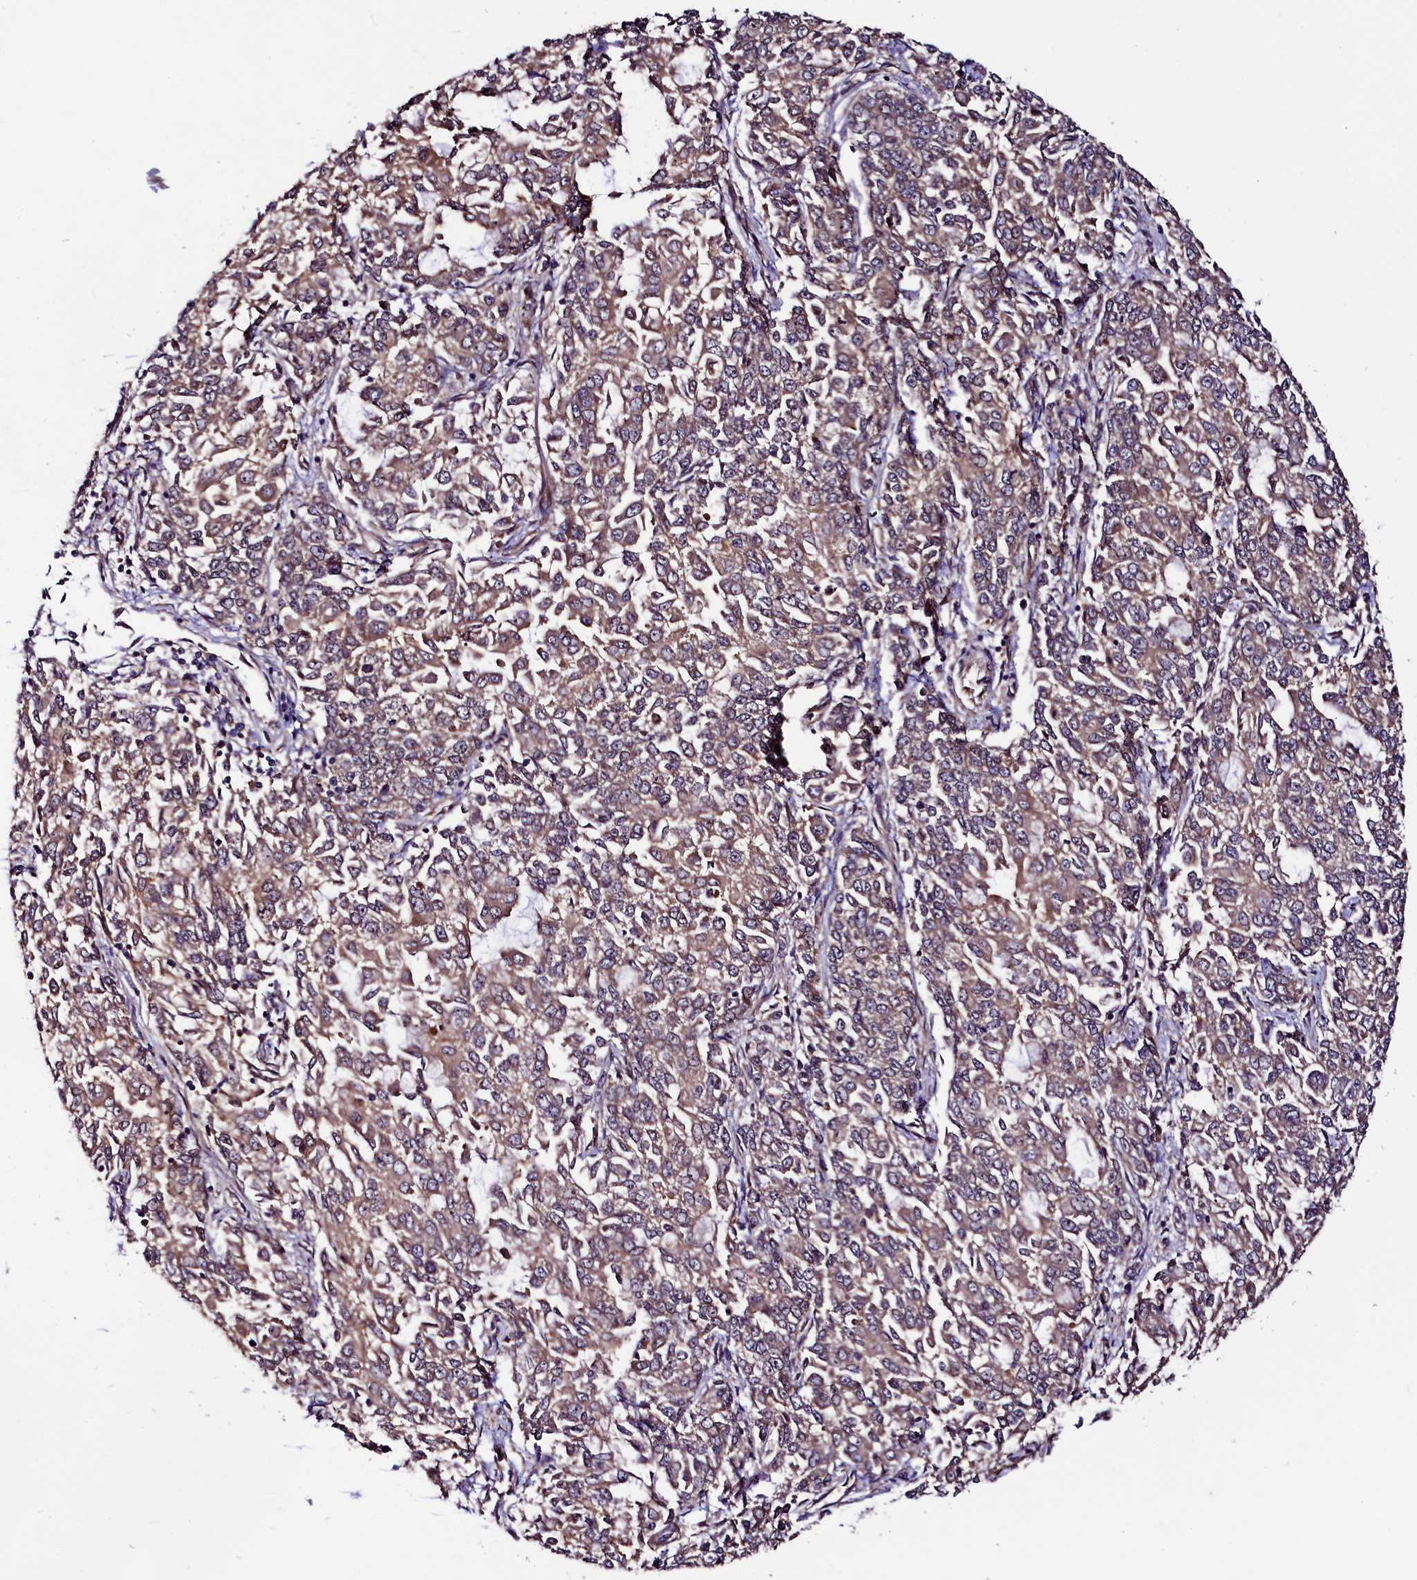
{"staining": {"intensity": "weak", "quantity": ">75%", "location": "cytoplasmic/membranous"}, "tissue": "endometrial cancer", "cell_type": "Tumor cells", "image_type": "cancer", "snomed": [{"axis": "morphology", "description": "Adenocarcinoma, NOS"}, {"axis": "topography", "description": "Endometrium"}], "caption": "Endometrial cancer (adenocarcinoma) tissue displays weak cytoplasmic/membranous staining in about >75% of tumor cells, visualized by immunohistochemistry.", "gene": "VPS35", "patient": {"sex": "female", "age": 50}}